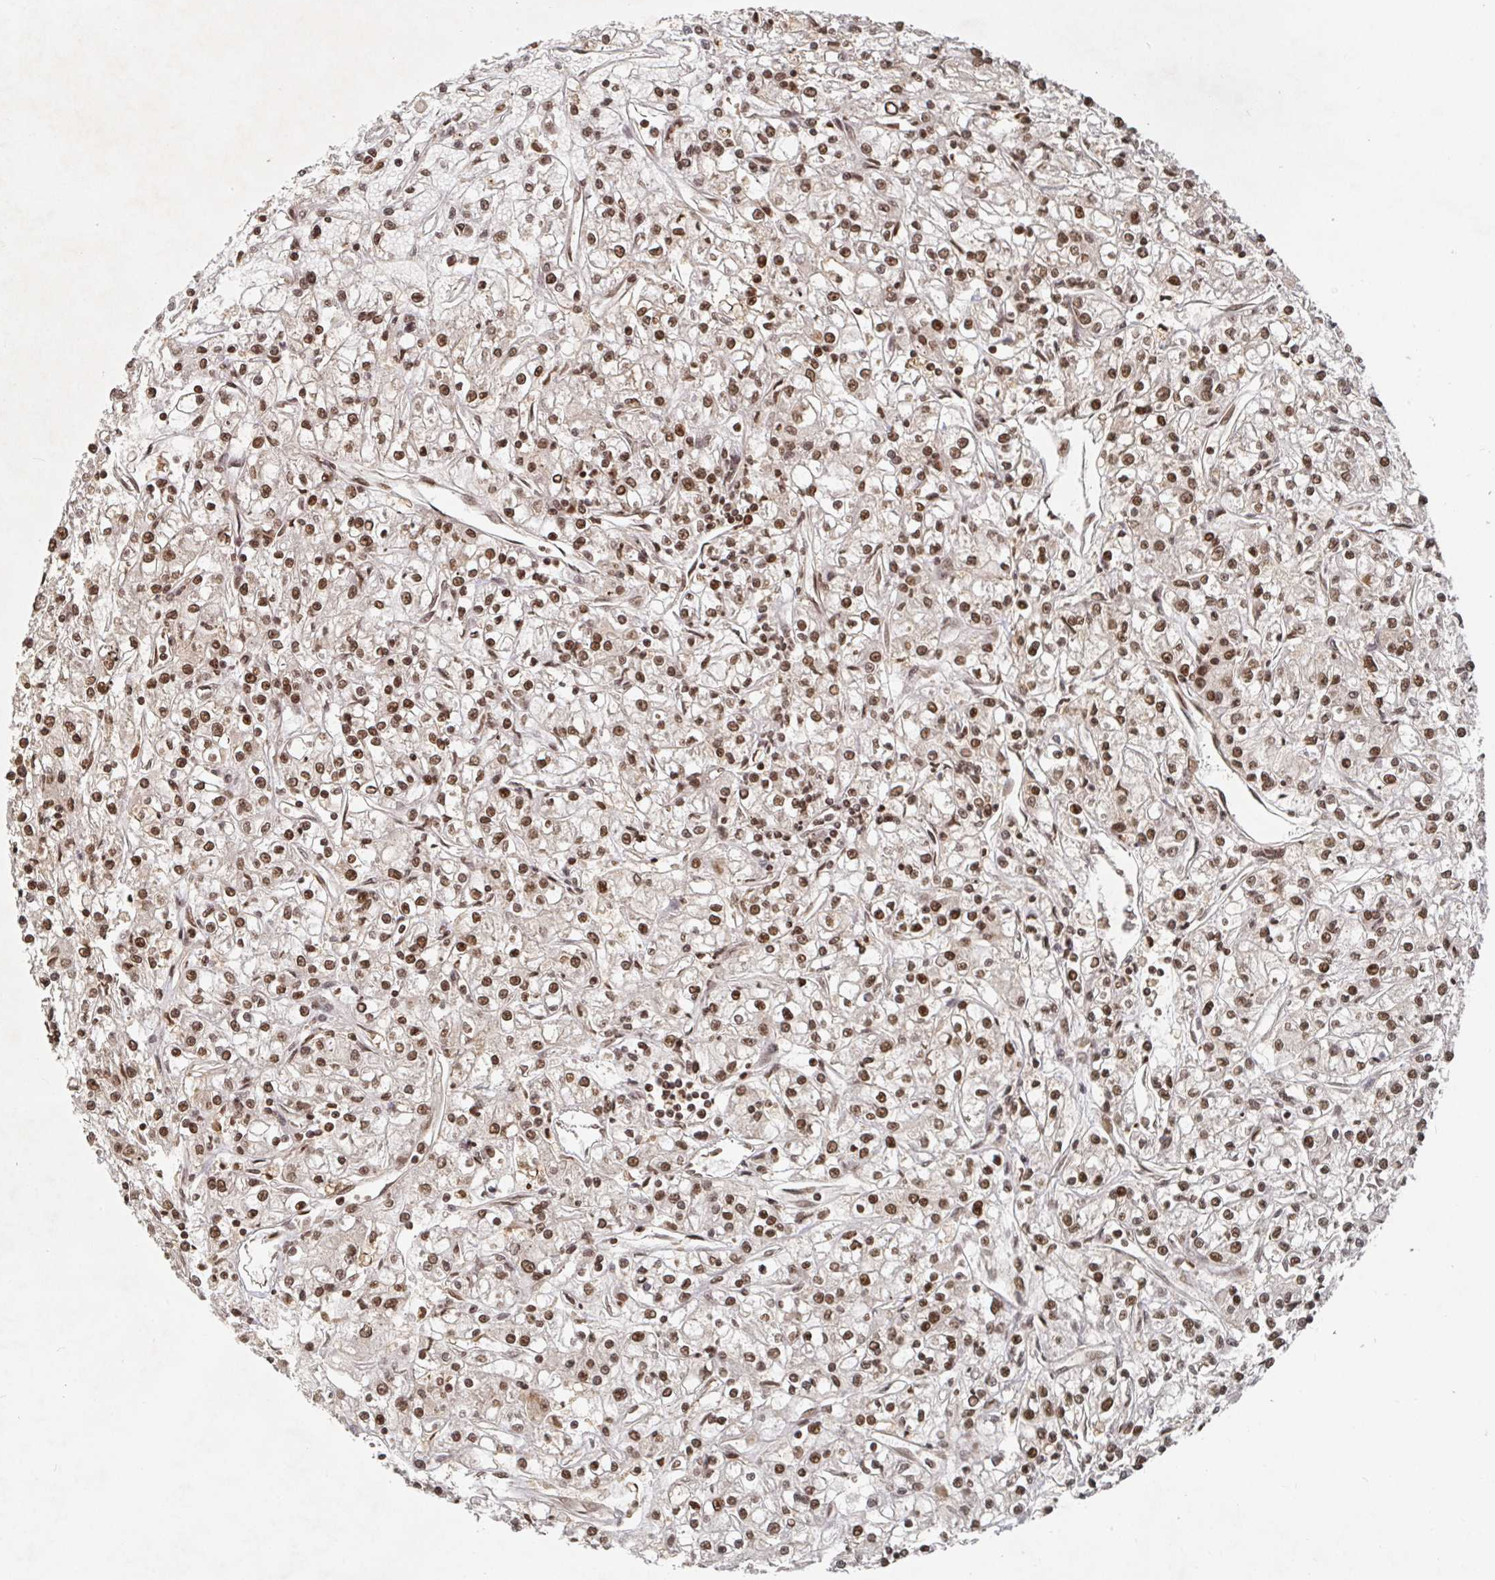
{"staining": {"intensity": "moderate", "quantity": ">75%", "location": "nuclear"}, "tissue": "renal cancer", "cell_type": "Tumor cells", "image_type": "cancer", "snomed": [{"axis": "morphology", "description": "Adenocarcinoma, NOS"}, {"axis": "topography", "description": "Kidney"}], "caption": "Immunohistochemistry (DAB) staining of human adenocarcinoma (renal) shows moderate nuclear protein staining in approximately >75% of tumor cells.", "gene": "ZDHHC12", "patient": {"sex": "female", "age": 59}}